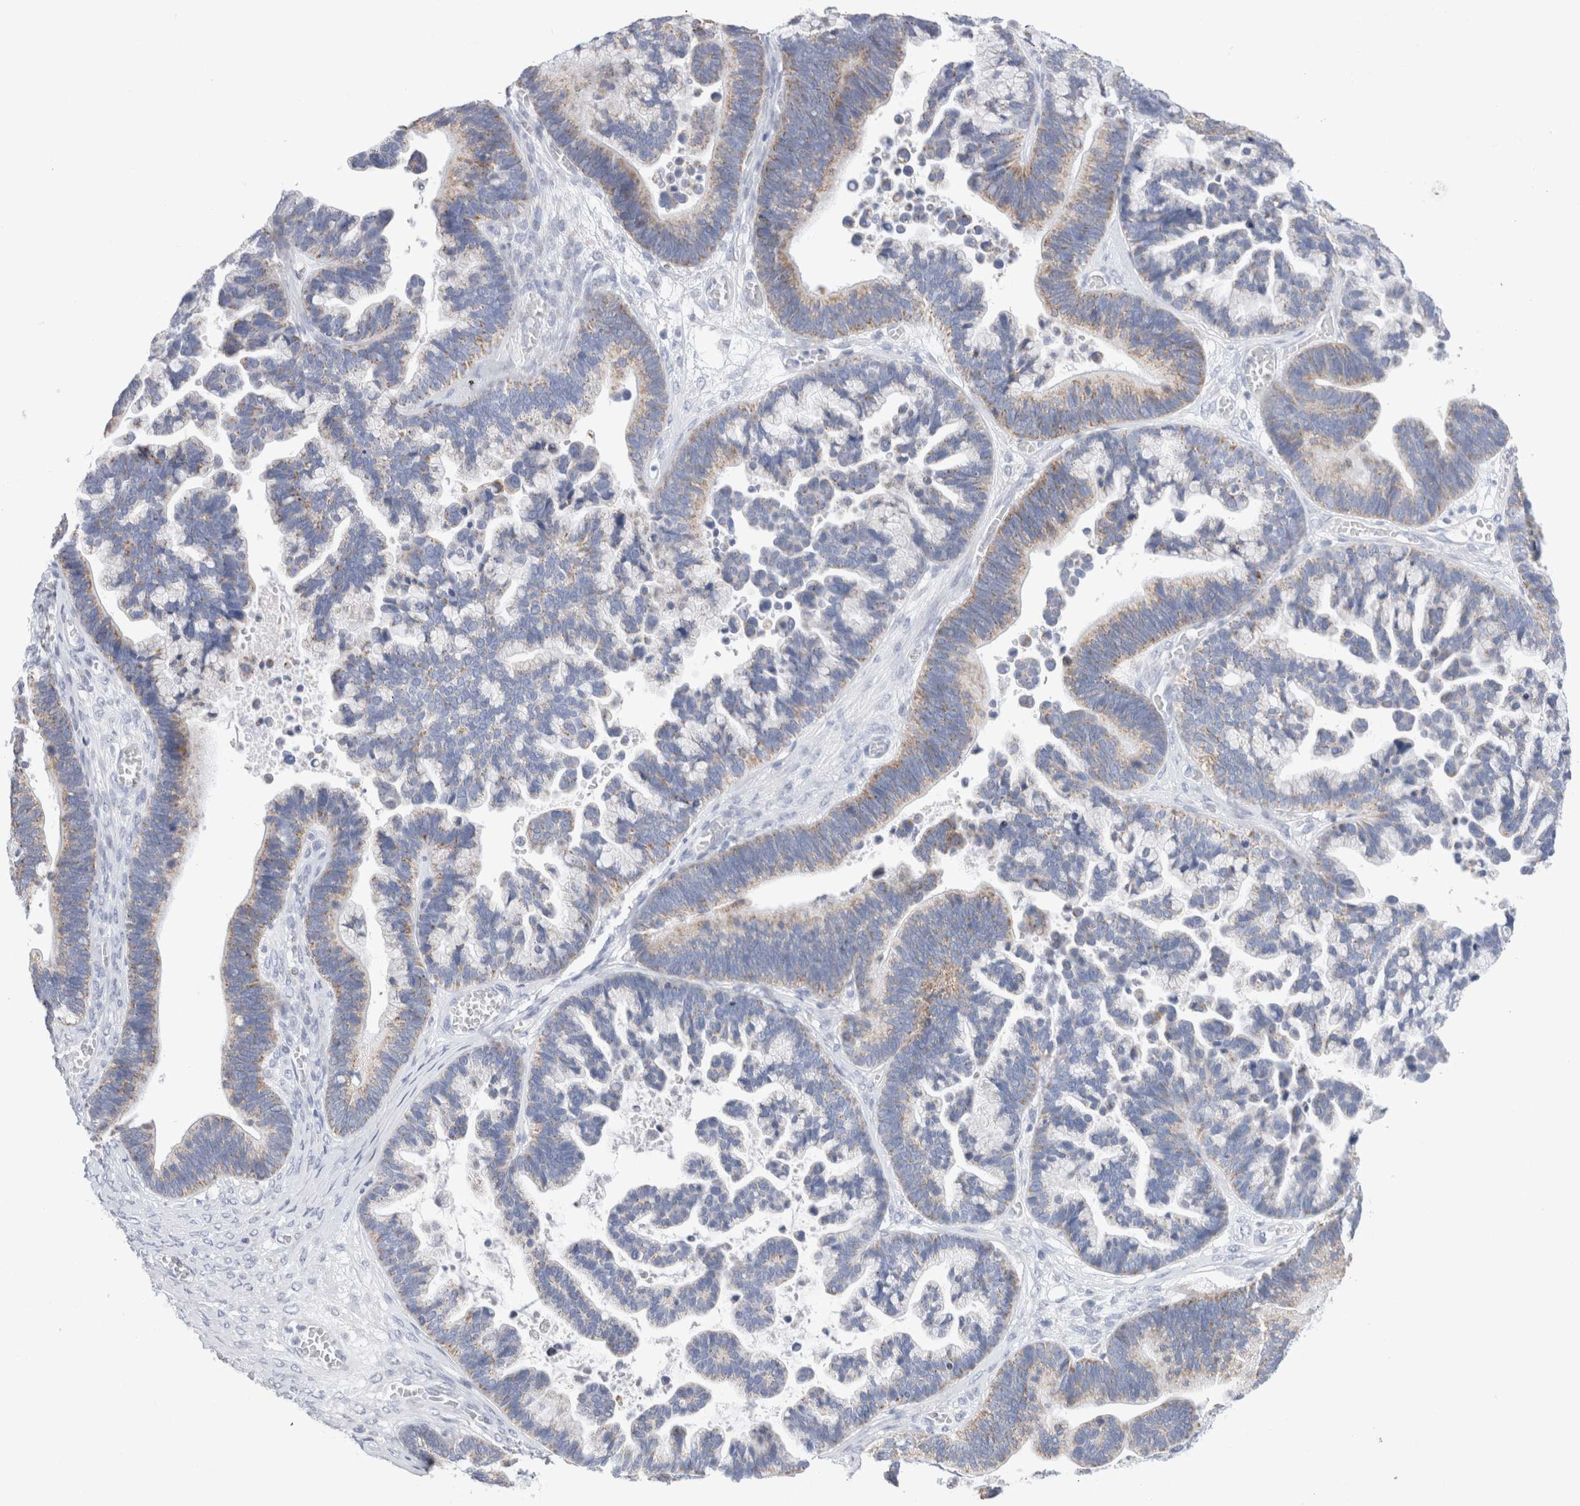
{"staining": {"intensity": "weak", "quantity": "25%-75%", "location": "cytoplasmic/membranous"}, "tissue": "ovarian cancer", "cell_type": "Tumor cells", "image_type": "cancer", "snomed": [{"axis": "morphology", "description": "Cystadenocarcinoma, serous, NOS"}, {"axis": "topography", "description": "Ovary"}], "caption": "Human ovarian cancer stained with a protein marker shows weak staining in tumor cells.", "gene": "ECHDC2", "patient": {"sex": "female", "age": 56}}